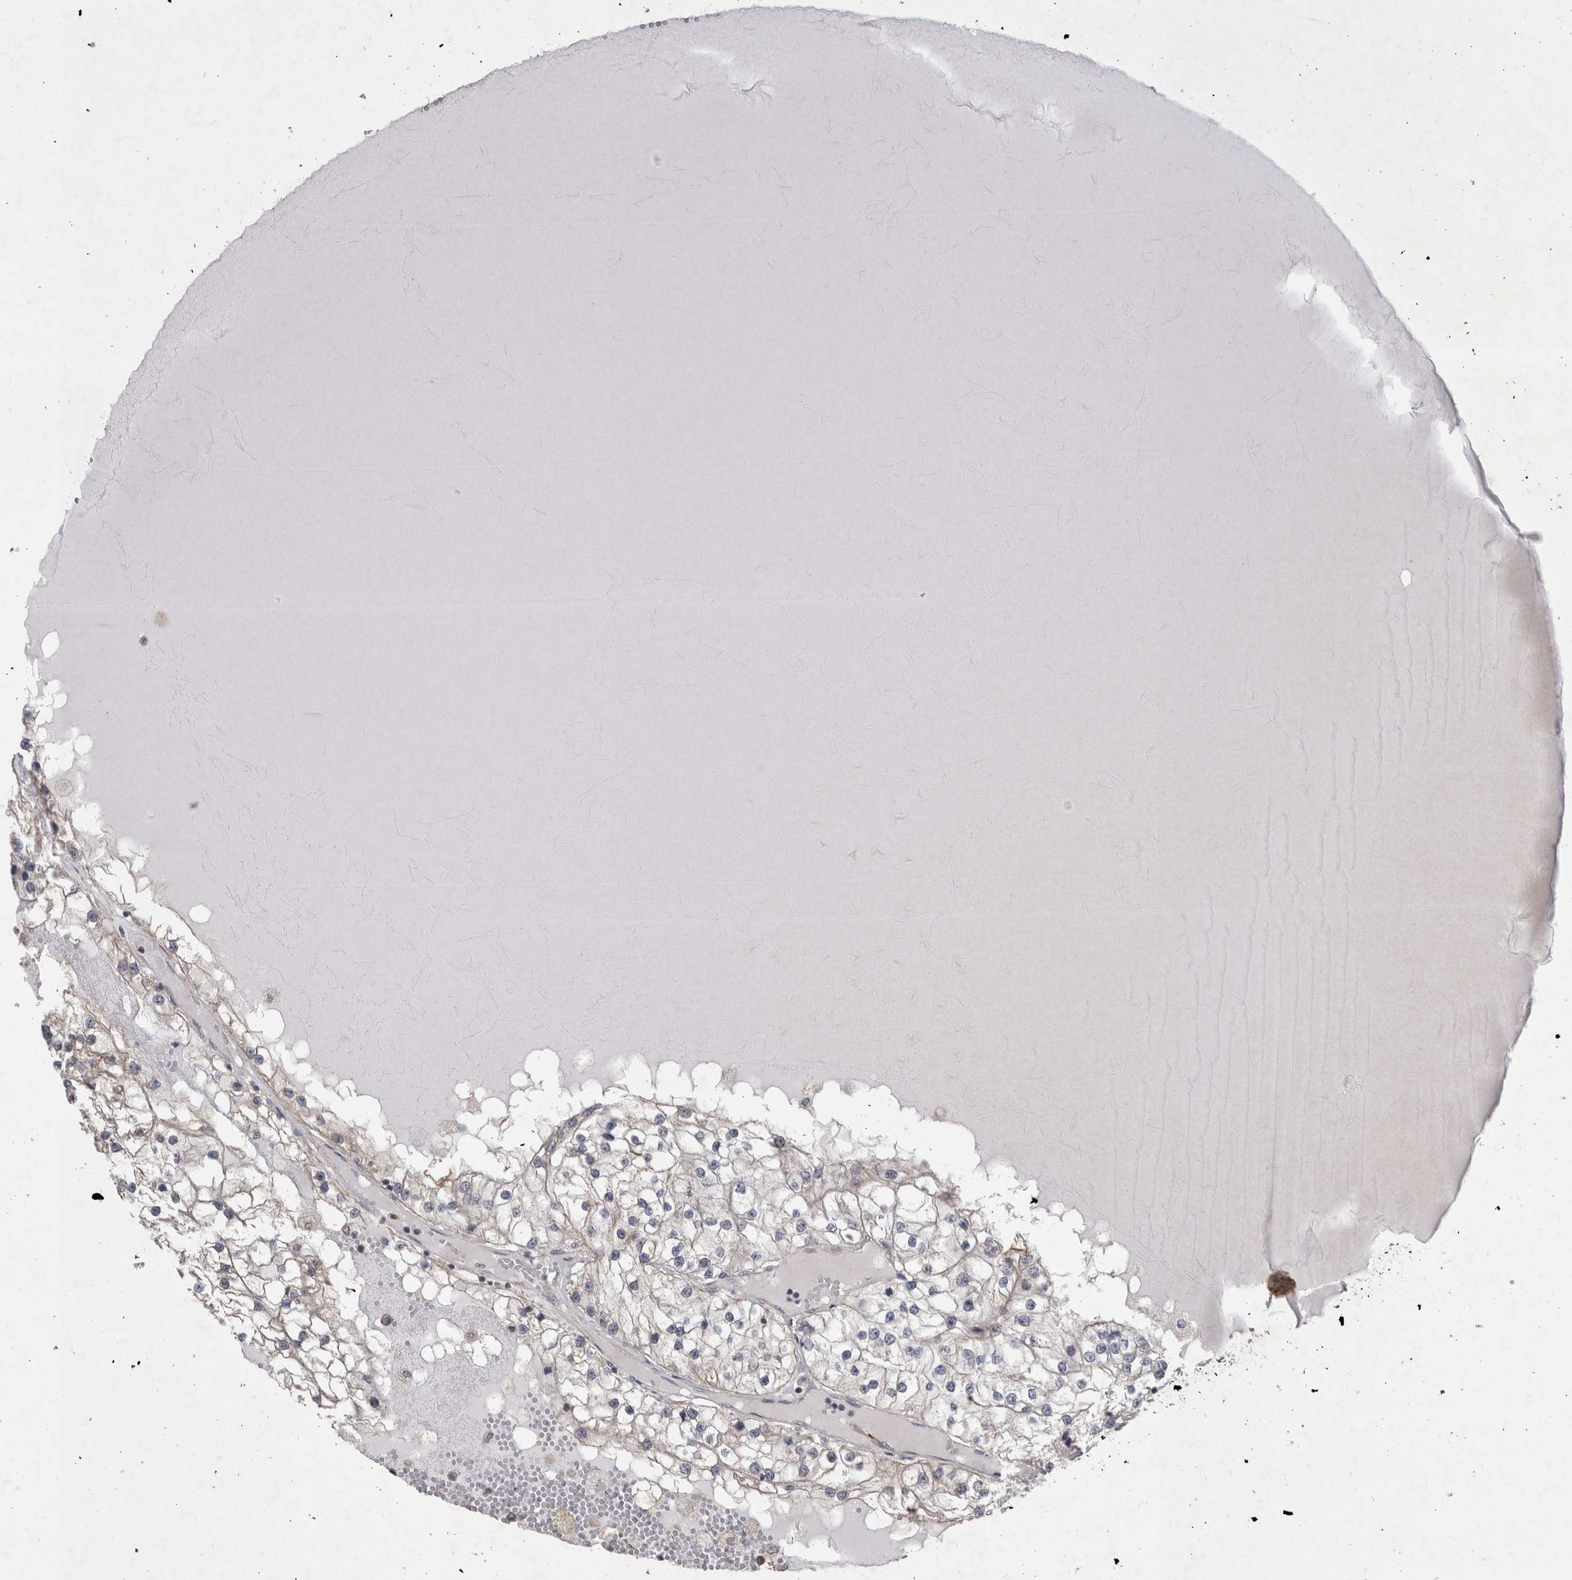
{"staining": {"intensity": "negative", "quantity": "none", "location": "none"}, "tissue": "renal cancer", "cell_type": "Tumor cells", "image_type": "cancer", "snomed": [{"axis": "morphology", "description": "Adenocarcinoma, NOS"}, {"axis": "topography", "description": "Kidney"}], "caption": "An immunohistochemistry image of renal cancer (adenocarcinoma) is shown. There is no staining in tumor cells of renal cancer (adenocarcinoma). (DAB IHC visualized using brightfield microscopy, high magnification).", "gene": "TSPOAP1", "patient": {"sex": "male", "age": 68}}